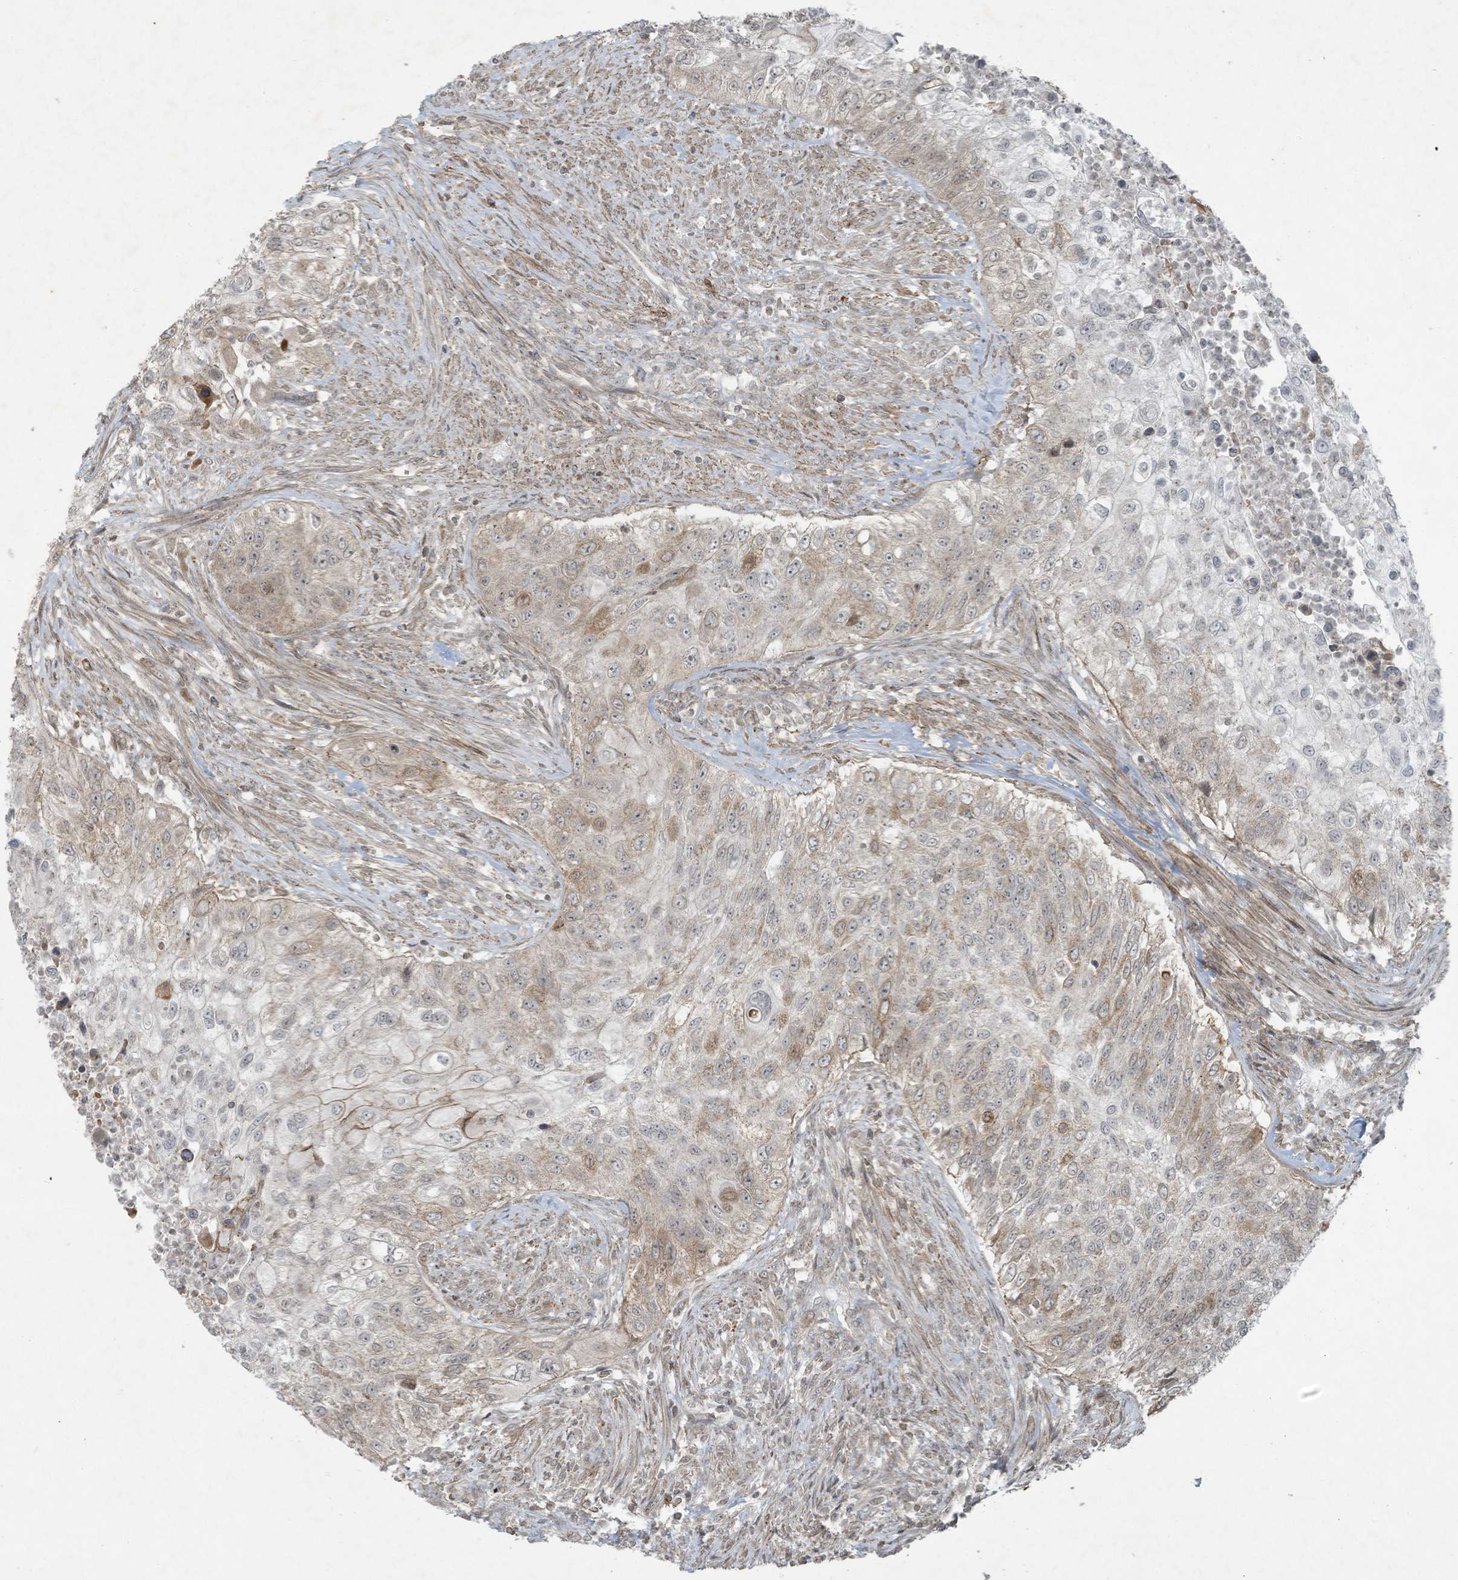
{"staining": {"intensity": "weak", "quantity": "<25%", "location": "cytoplasmic/membranous"}, "tissue": "urothelial cancer", "cell_type": "Tumor cells", "image_type": "cancer", "snomed": [{"axis": "morphology", "description": "Urothelial carcinoma, High grade"}, {"axis": "topography", "description": "Urinary bladder"}], "caption": "Human high-grade urothelial carcinoma stained for a protein using immunohistochemistry (IHC) exhibits no expression in tumor cells.", "gene": "ZNF263", "patient": {"sex": "female", "age": 60}}